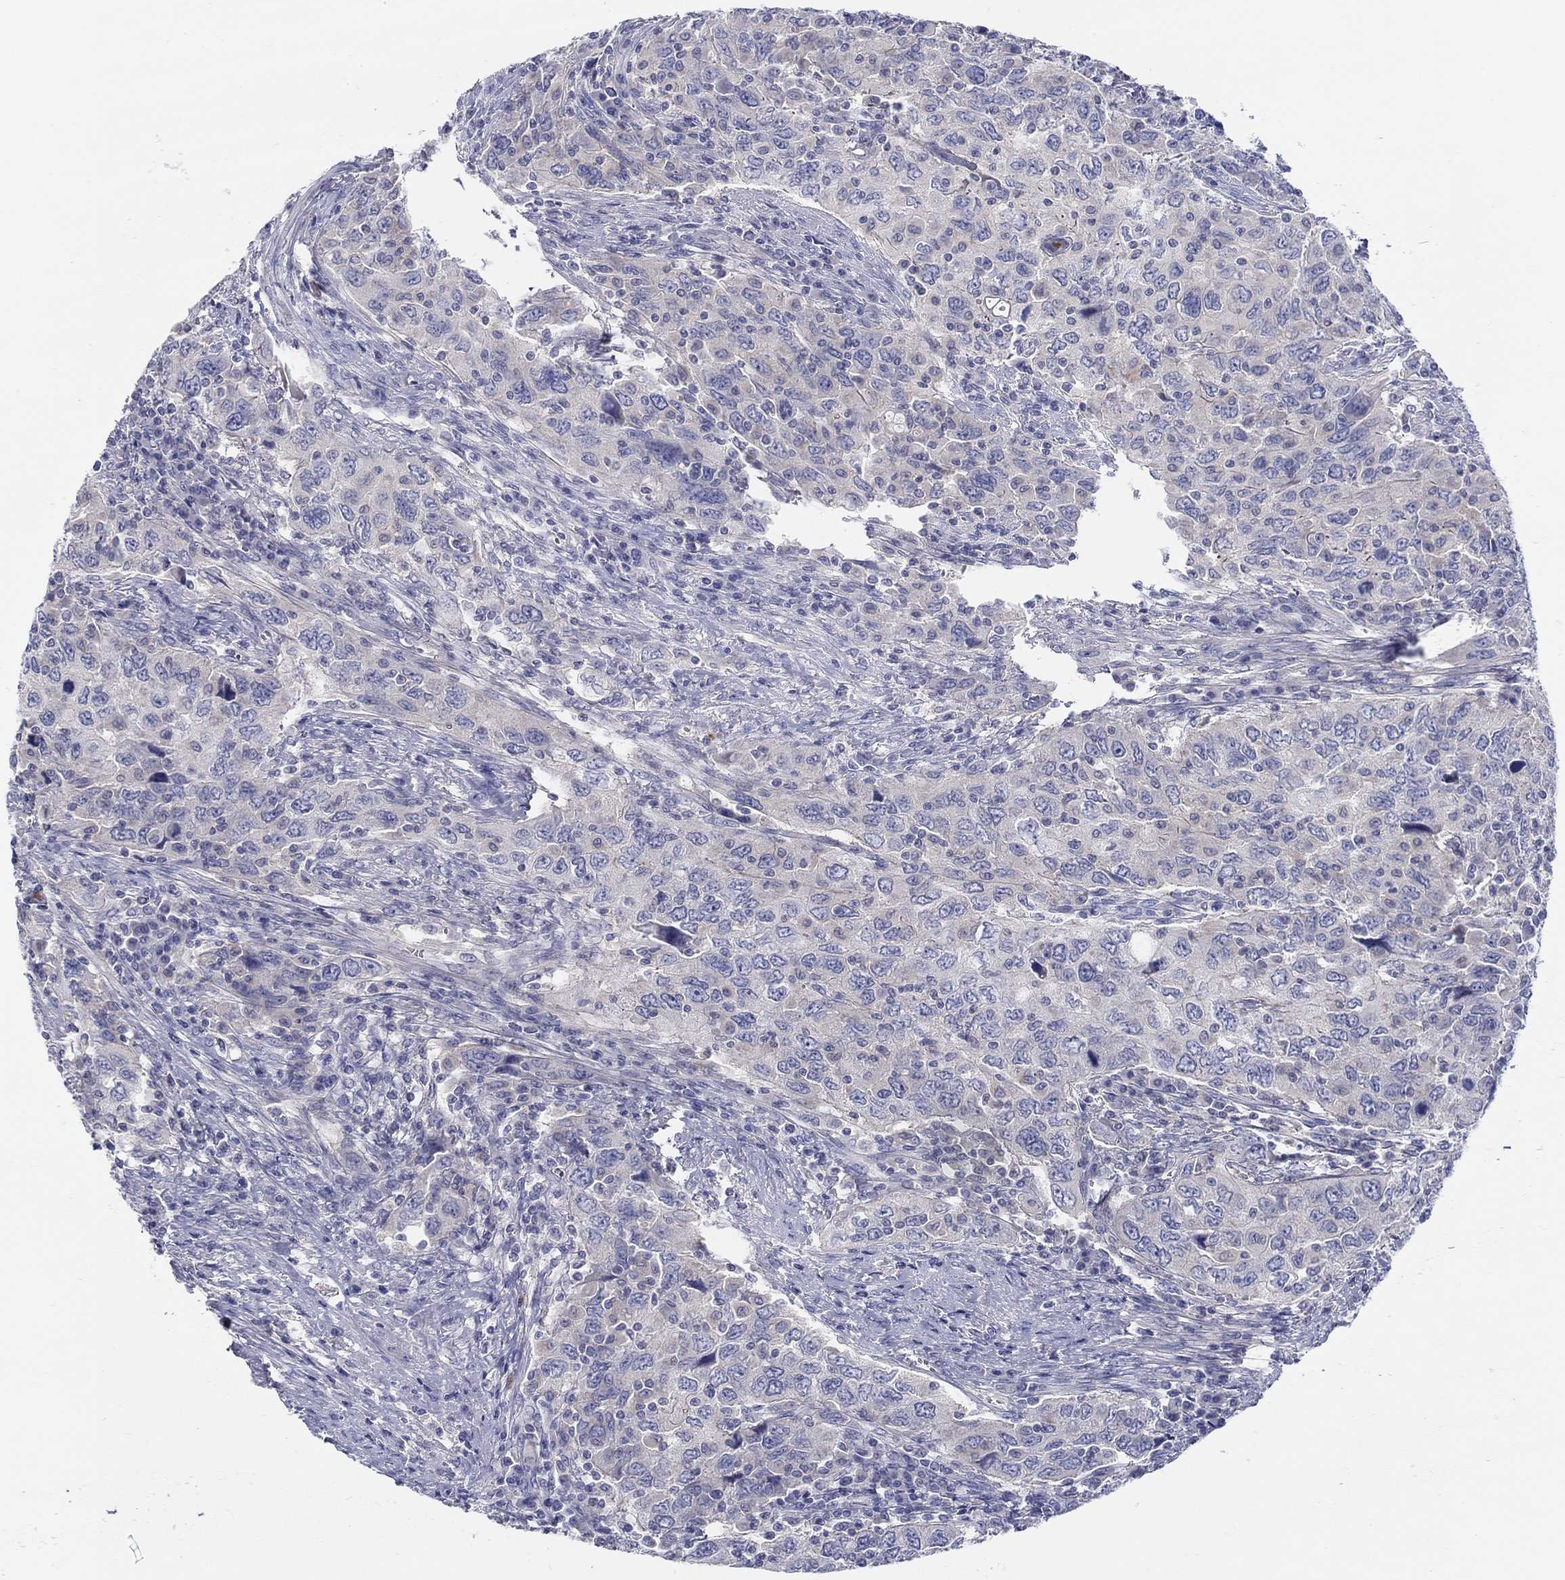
{"staining": {"intensity": "negative", "quantity": "none", "location": "none"}, "tissue": "urothelial cancer", "cell_type": "Tumor cells", "image_type": "cancer", "snomed": [{"axis": "morphology", "description": "Urothelial carcinoma, High grade"}, {"axis": "topography", "description": "Urinary bladder"}], "caption": "Immunohistochemistry of human high-grade urothelial carcinoma shows no positivity in tumor cells.", "gene": "HAPLN4", "patient": {"sex": "male", "age": 76}}